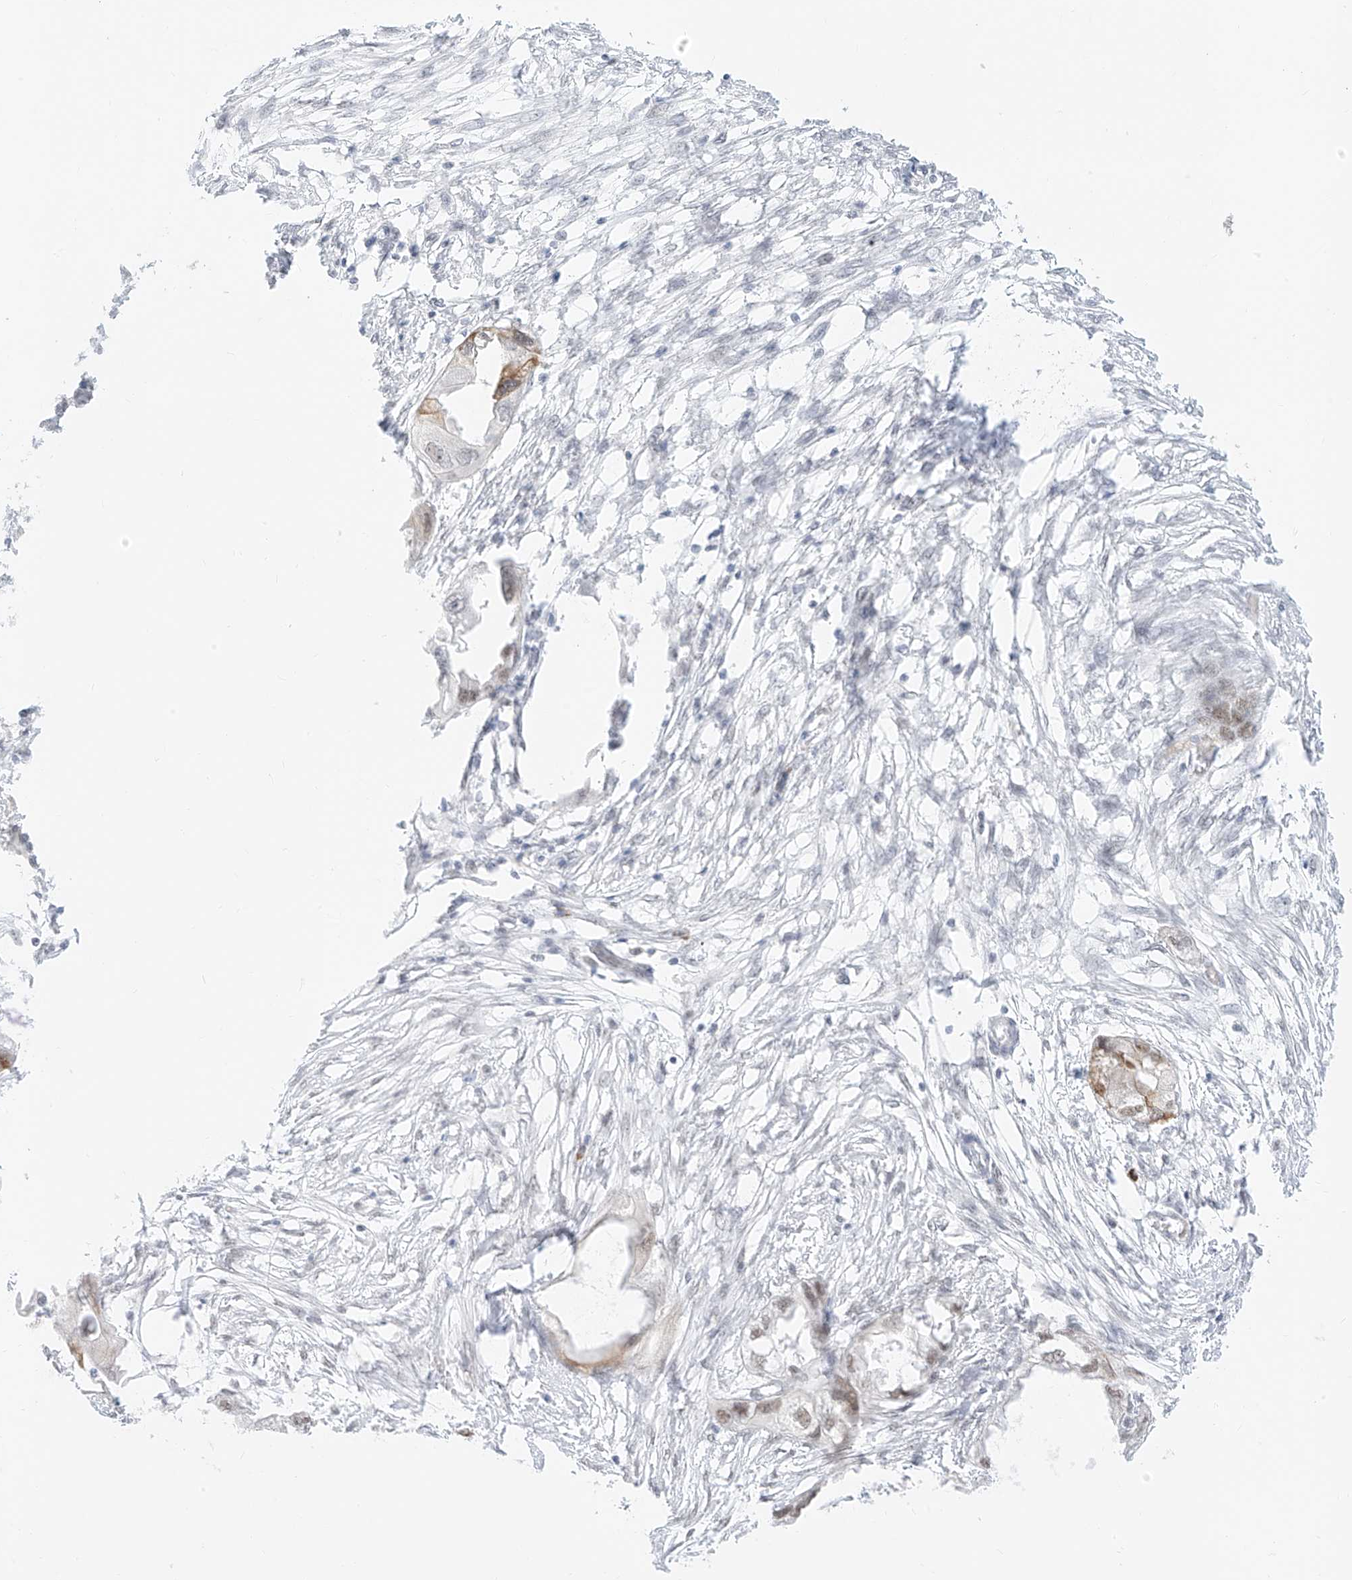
{"staining": {"intensity": "moderate", "quantity": ">75%", "location": "cytoplasmic/membranous,nuclear"}, "tissue": "endometrial cancer", "cell_type": "Tumor cells", "image_type": "cancer", "snomed": [{"axis": "morphology", "description": "Adenocarcinoma, NOS"}, {"axis": "morphology", "description": "Adenocarcinoma, metastatic, NOS"}, {"axis": "topography", "description": "Adipose tissue"}, {"axis": "topography", "description": "Endometrium"}], "caption": "An IHC photomicrograph of tumor tissue is shown. Protein staining in brown highlights moderate cytoplasmic/membranous and nuclear positivity in adenocarcinoma (endometrial) within tumor cells.", "gene": "SUPT5H", "patient": {"sex": "female", "age": 67}}